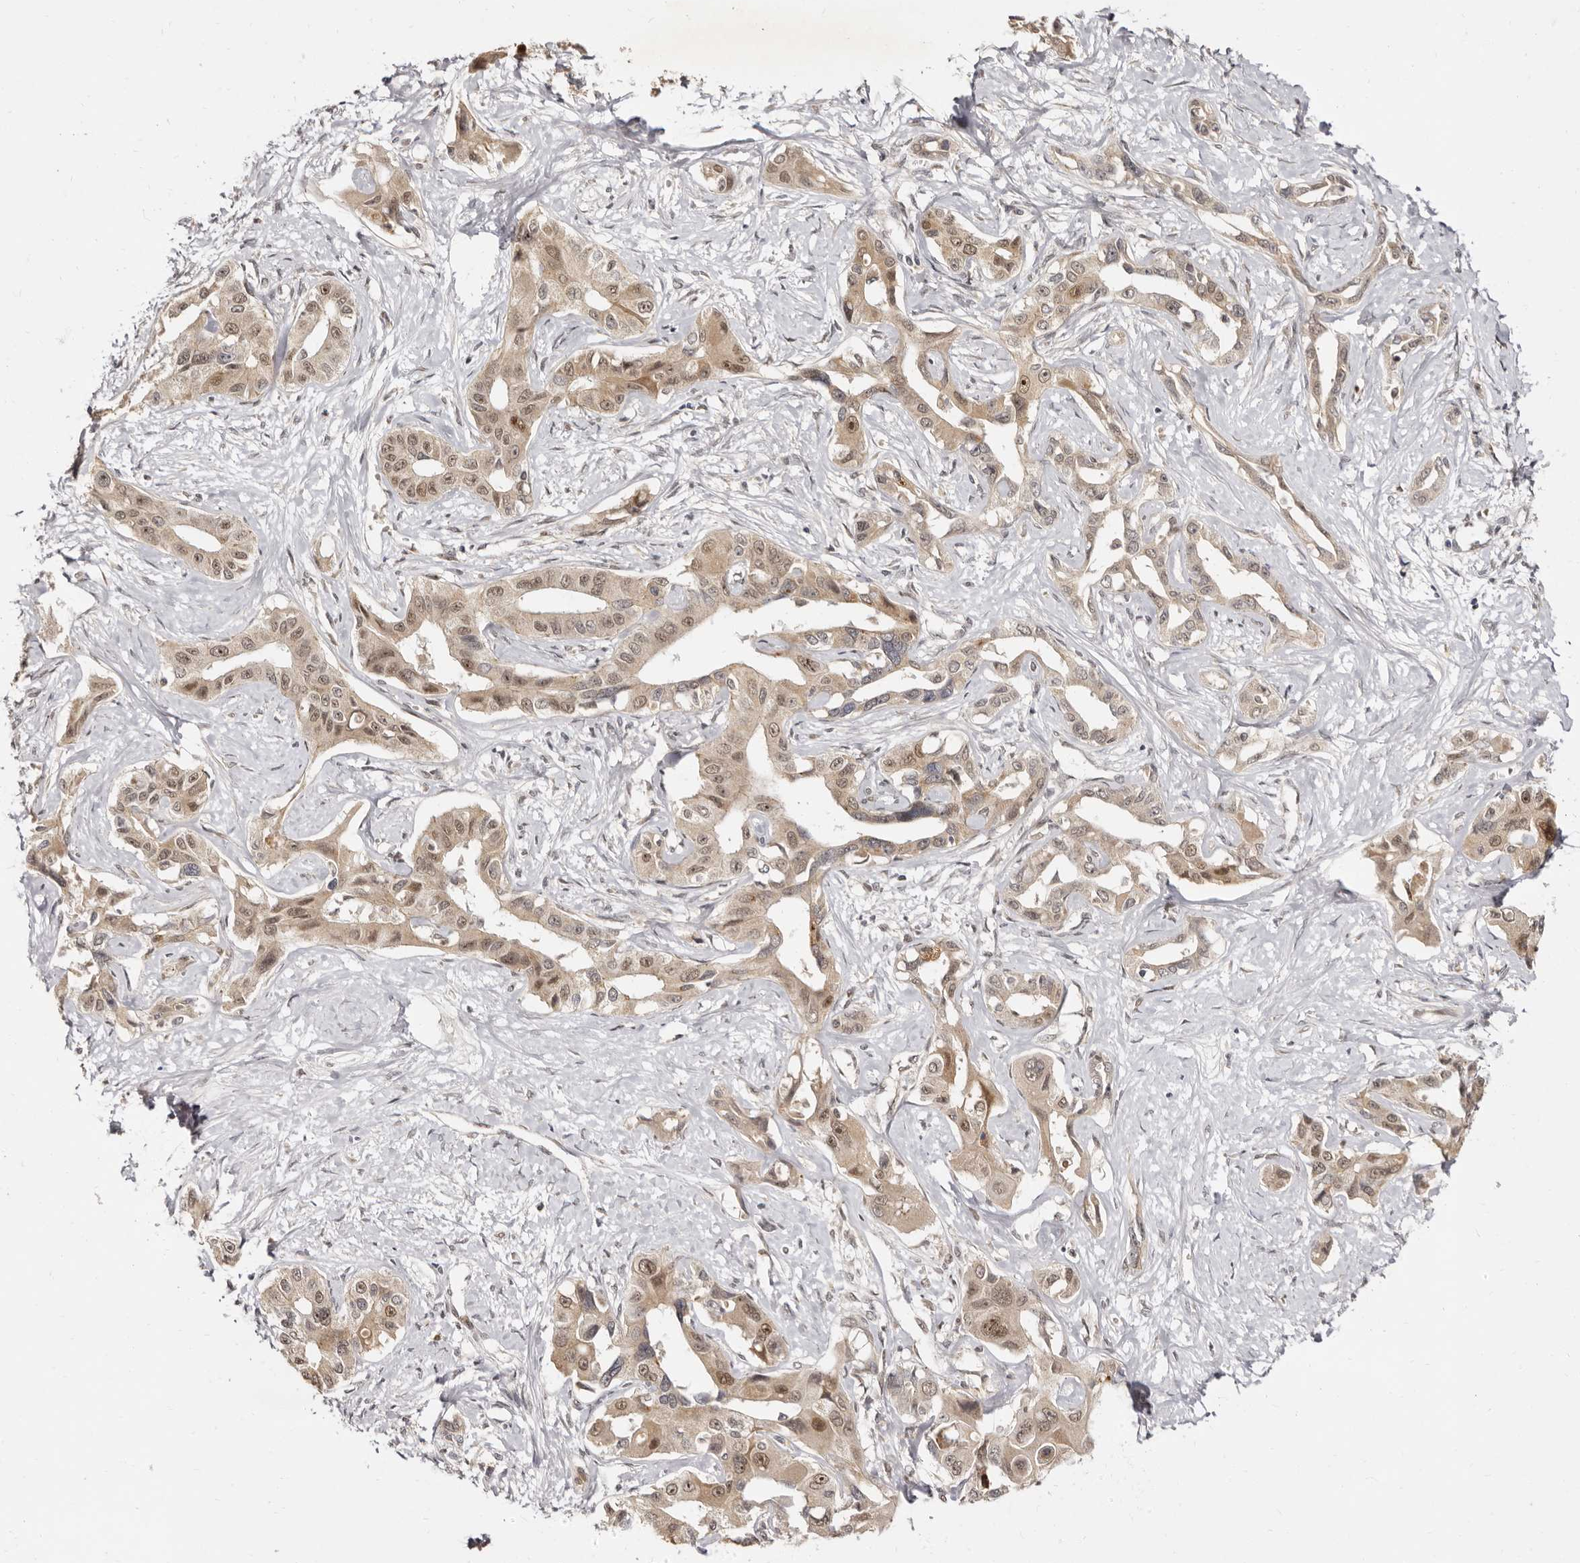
{"staining": {"intensity": "moderate", "quantity": ">75%", "location": "cytoplasmic/membranous,nuclear"}, "tissue": "liver cancer", "cell_type": "Tumor cells", "image_type": "cancer", "snomed": [{"axis": "morphology", "description": "Cholangiocarcinoma"}, {"axis": "topography", "description": "Liver"}], "caption": "Liver cholangiocarcinoma tissue displays moderate cytoplasmic/membranous and nuclear staining in about >75% of tumor cells", "gene": "ZNF326", "patient": {"sex": "male", "age": 59}}